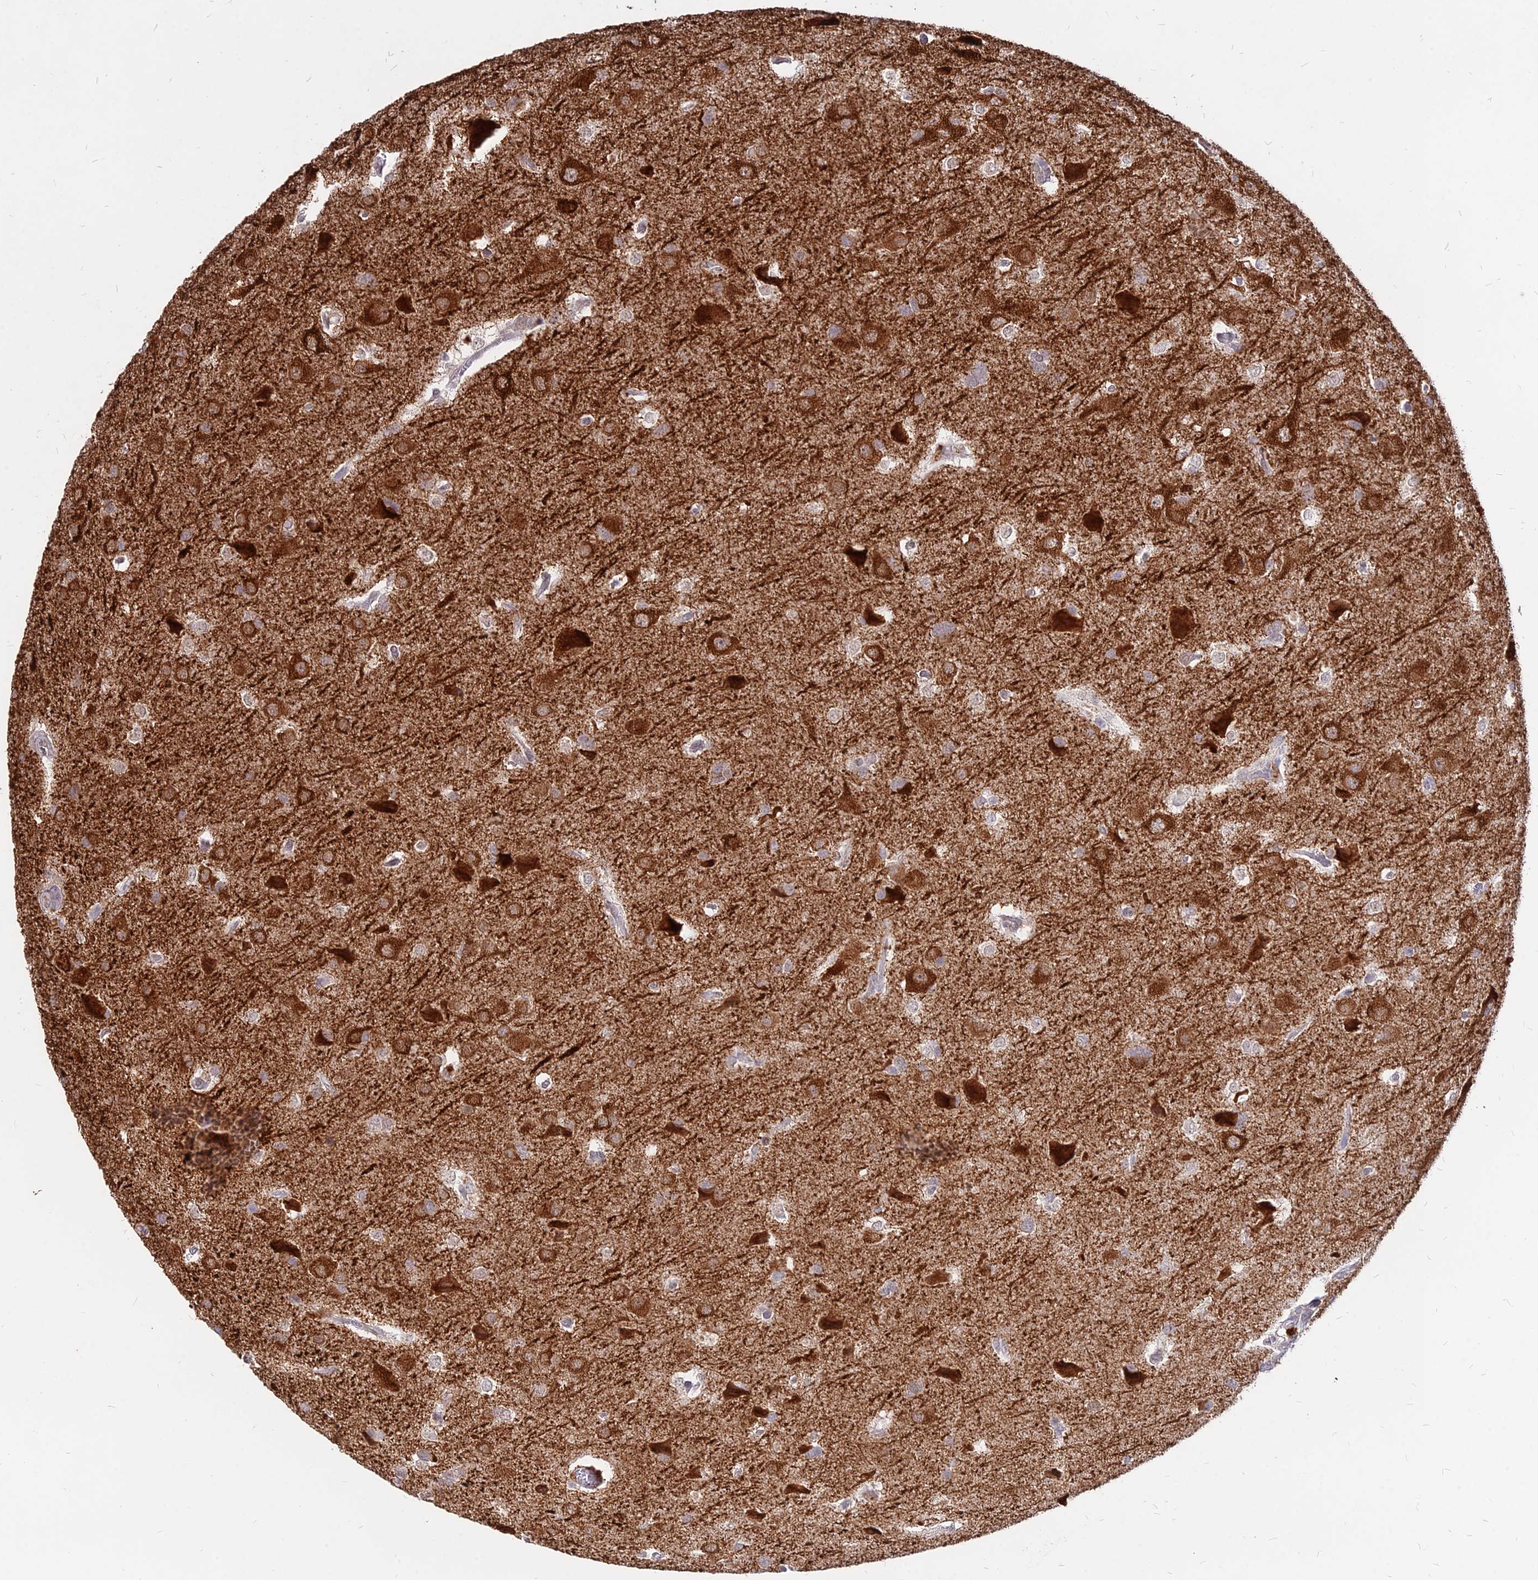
{"staining": {"intensity": "strong", "quantity": "25%-75%", "location": "cytoplasmic/membranous"}, "tissue": "glioma", "cell_type": "Tumor cells", "image_type": "cancer", "snomed": [{"axis": "morphology", "description": "Glioma, malignant, Low grade"}, {"axis": "topography", "description": "Brain"}], "caption": "A micrograph showing strong cytoplasmic/membranous staining in about 25%-75% of tumor cells in glioma, as visualized by brown immunohistochemical staining.", "gene": "C11orf68", "patient": {"sex": "male", "age": 66}}